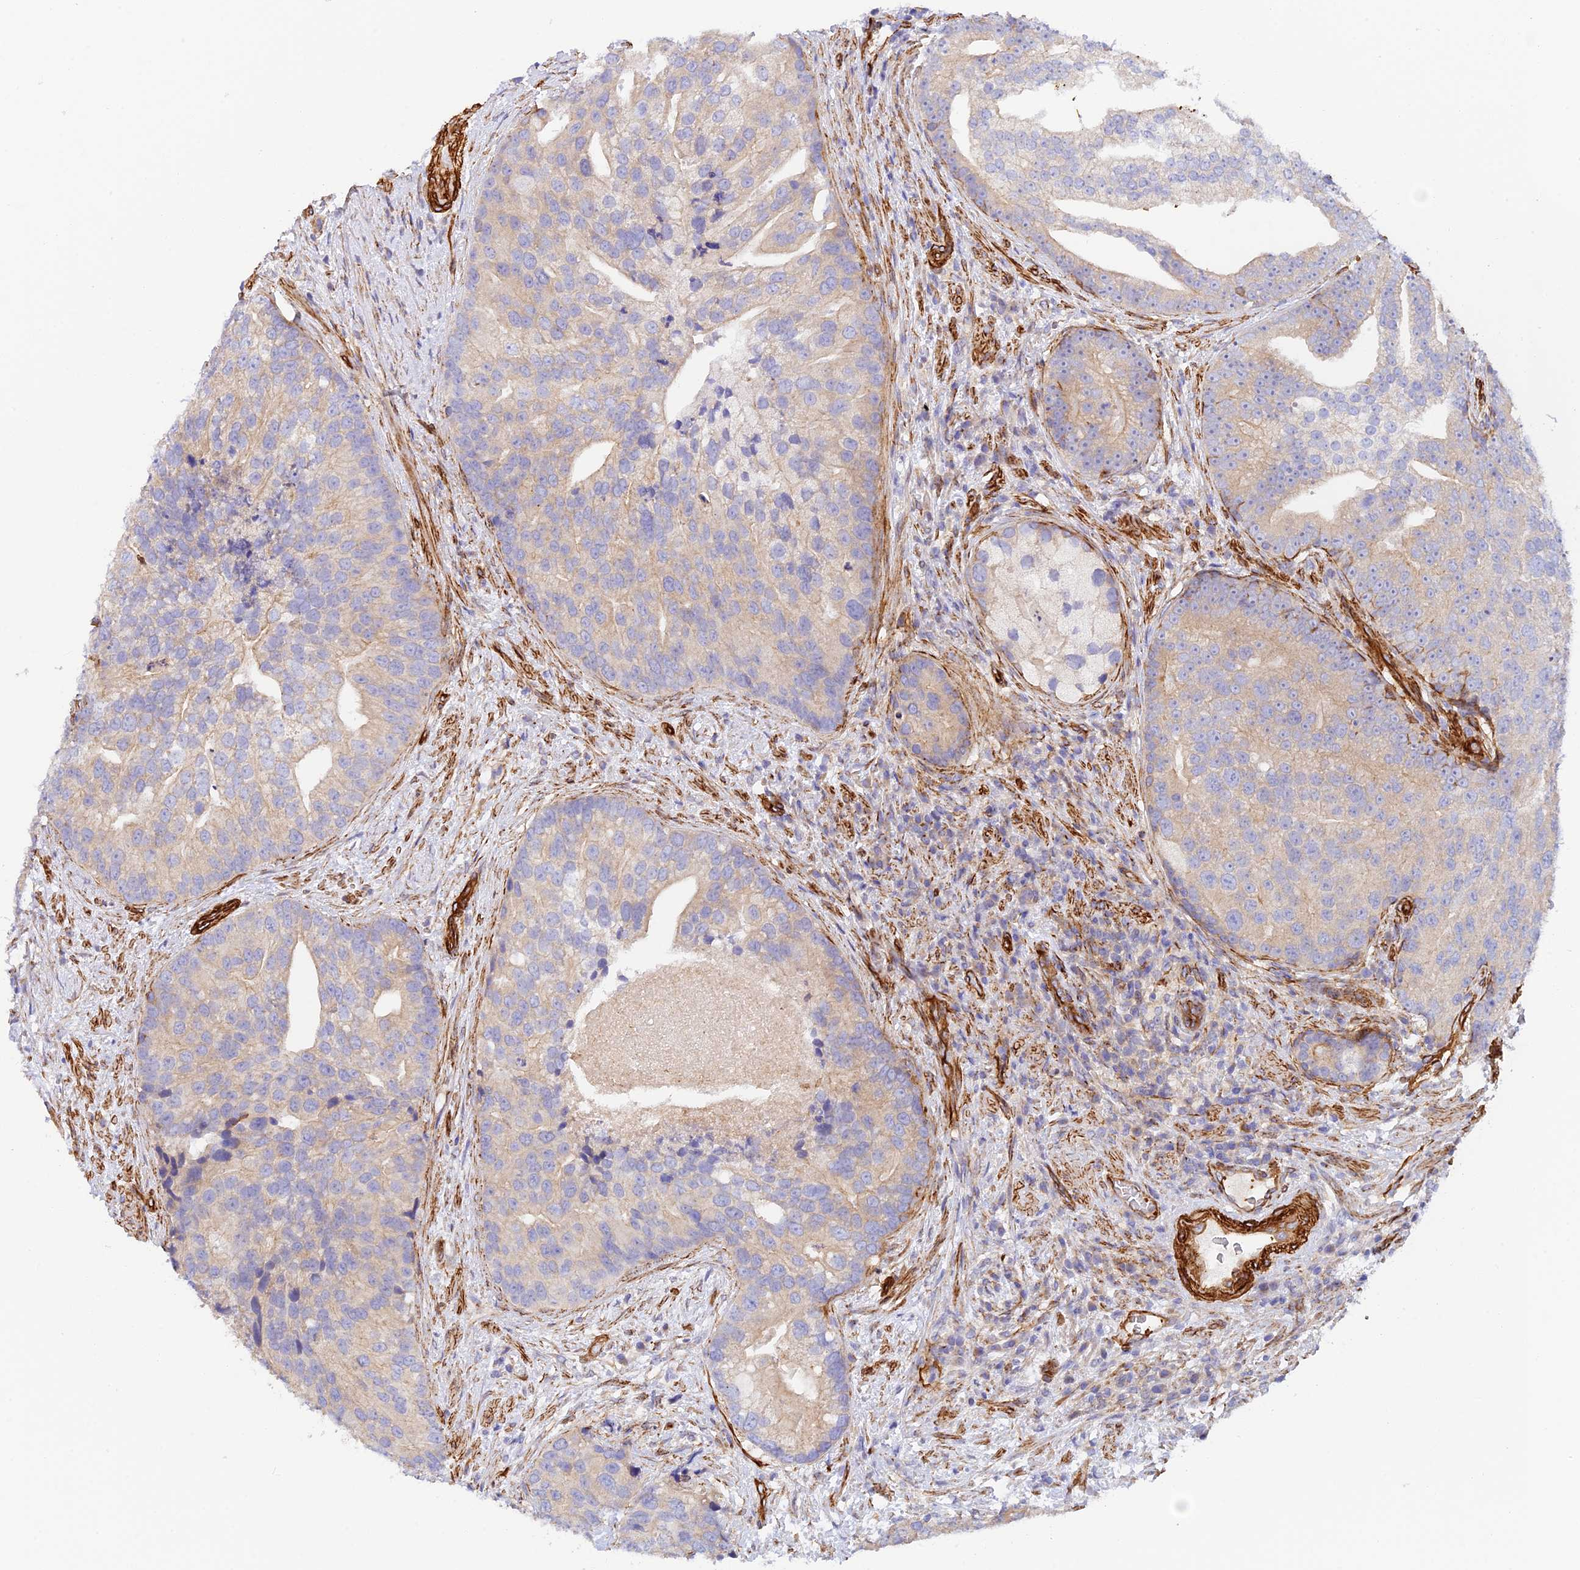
{"staining": {"intensity": "weak", "quantity": "<25%", "location": "cytoplasmic/membranous"}, "tissue": "prostate cancer", "cell_type": "Tumor cells", "image_type": "cancer", "snomed": [{"axis": "morphology", "description": "Adenocarcinoma, High grade"}, {"axis": "topography", "description": "Prostate"}], "caption": "IHC photomicrograph of human prostate adenocarcinoma (high-grade) stained for a protein (brown), which exhibits no staining in tumor cells.", "gene": "MYO9A", "patient": {"sex": "male", "age": 62}}